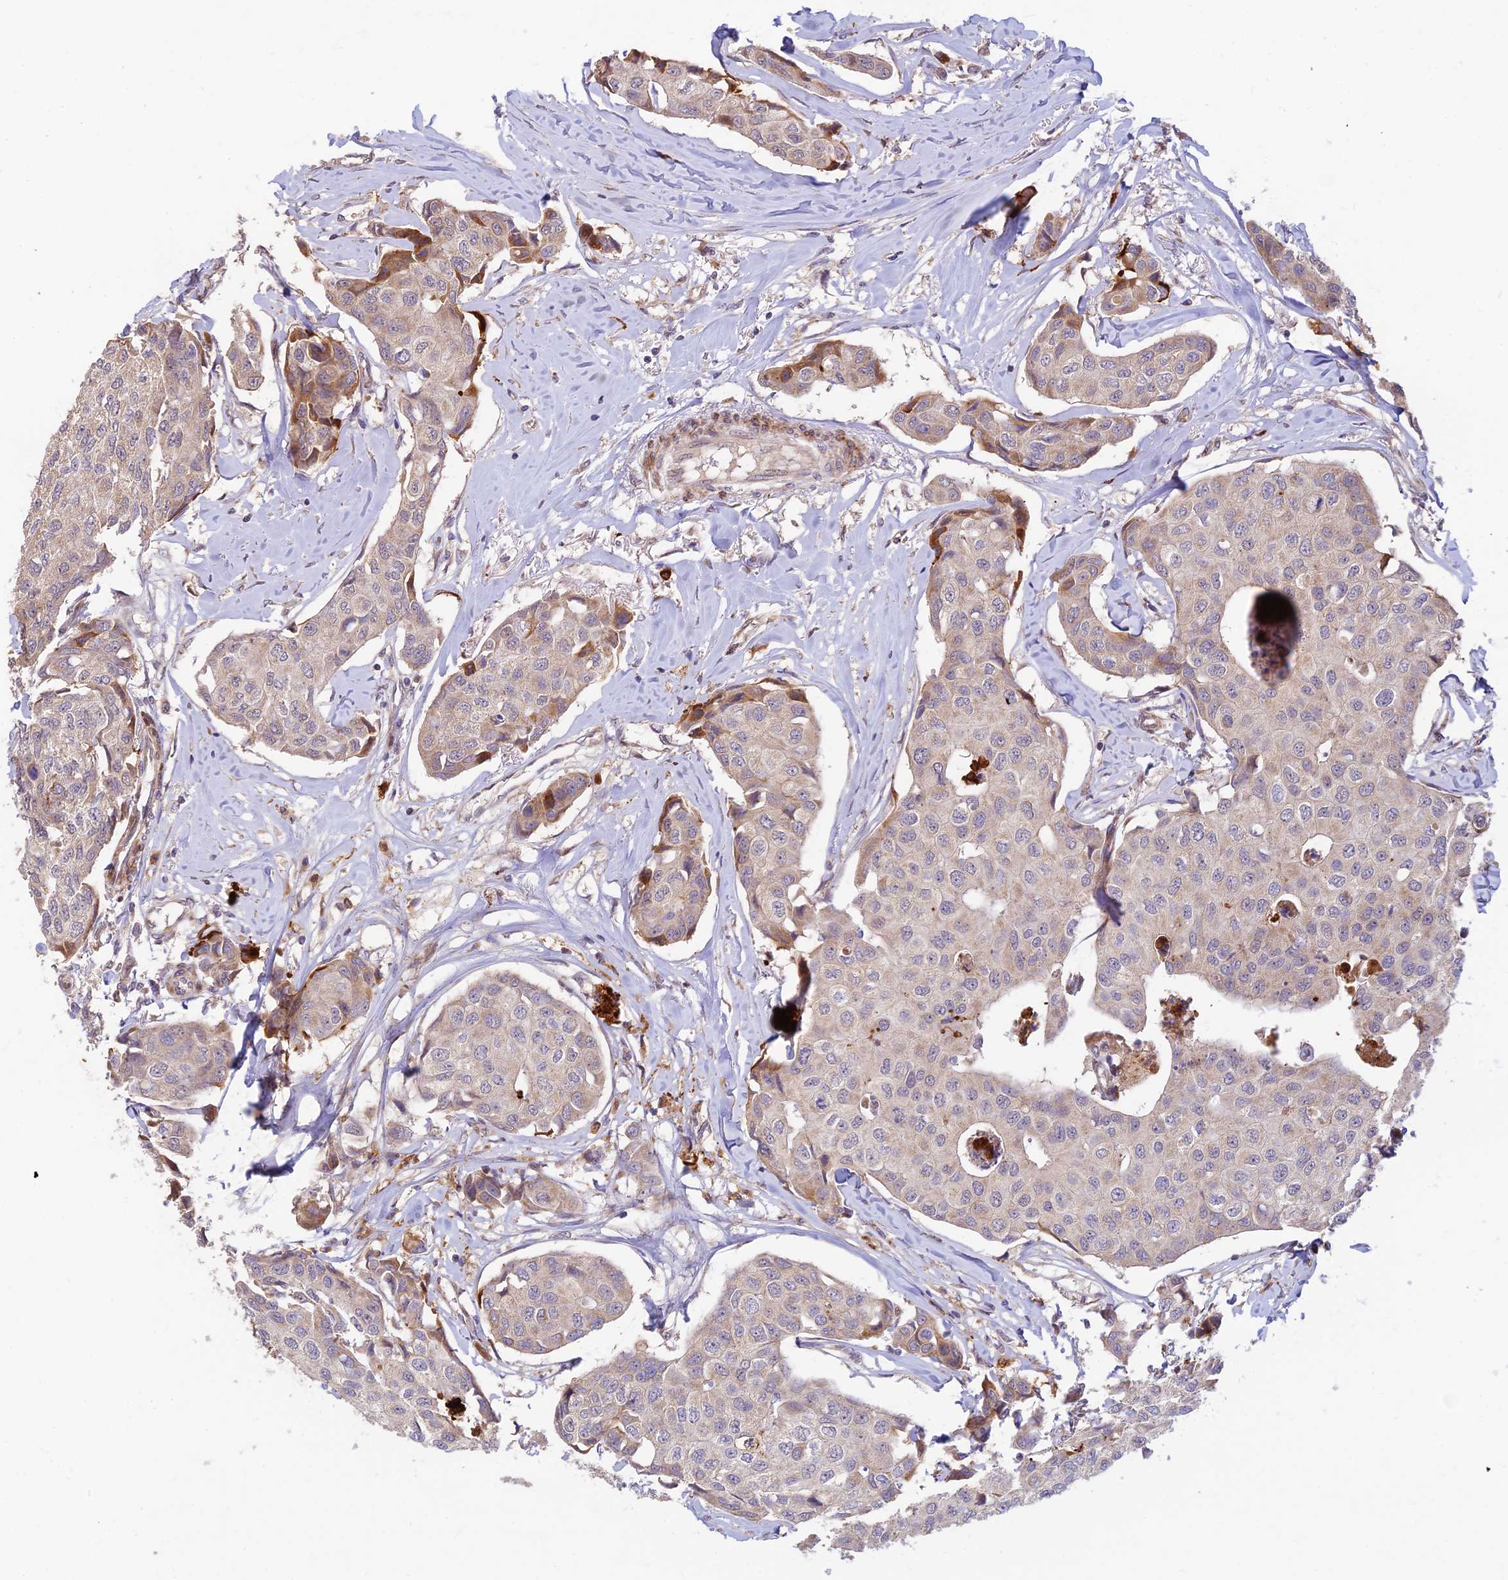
{"staining": {"intensity": "weak", "quantity": "<25%", "location": "cytoplasmic/membranous"}, "tissue": "breast cancer", "cell_type": "Tumor cells", "image_type": "cancer", "snomed": [{"axis": "morphology", "description": "Duct carcinoma"}, {"axis": "topography", "description": "Breast"}], "caption": "The IHC micrograph has no significant positivity in tumor cells of breast cancer (infiltrating ductal carcinoma) tissue. The staining is performed using DAB brown chromogen with nuclei counter-stained in using hematoxylin.", "gene": "ASPDH", "patient": {"sex": "female", "age": 80}}